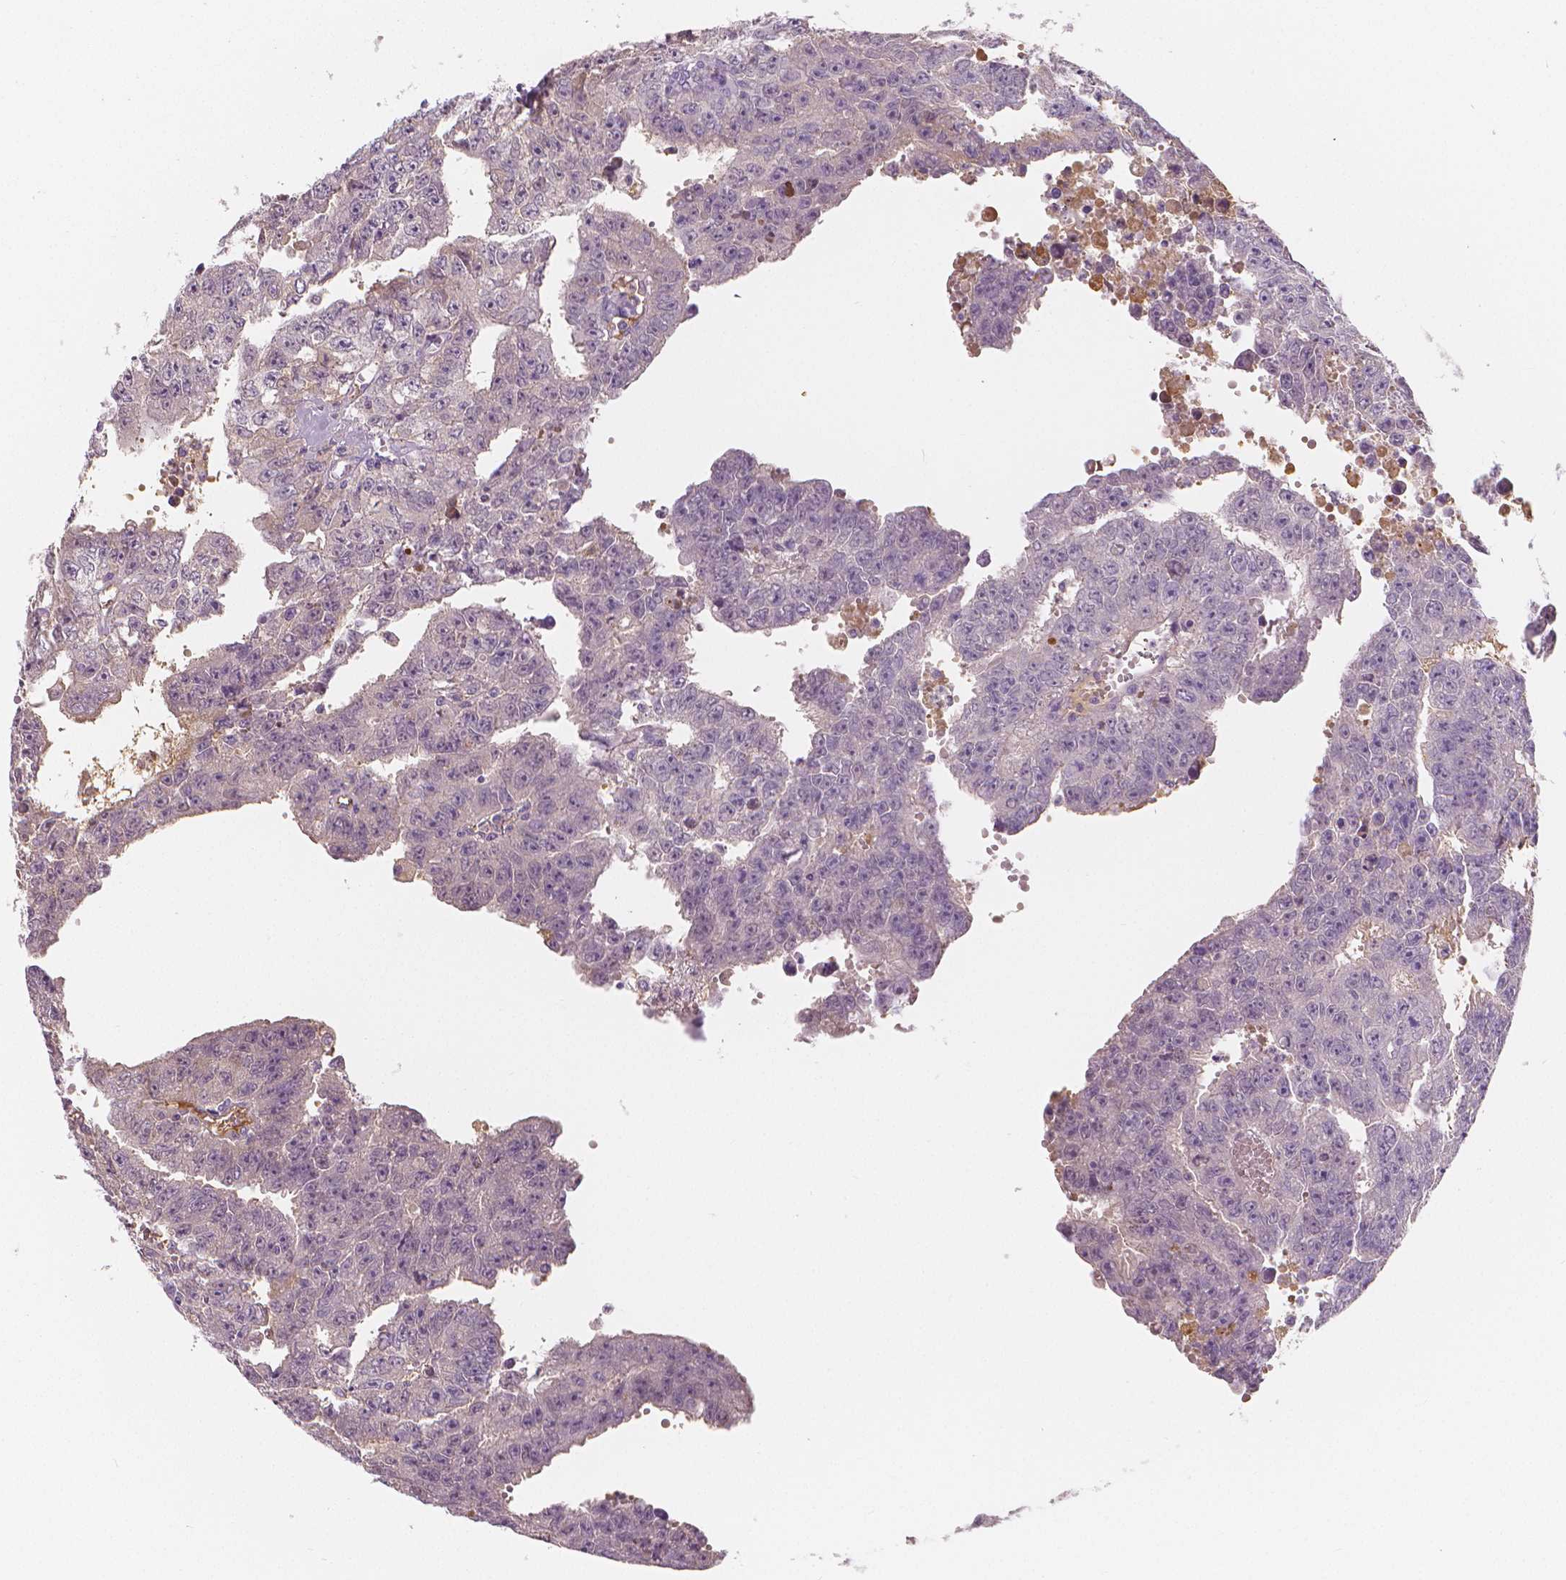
{"staining": {"intensity": "negative", "quantity": "none", "location": "none"}, "tissue": "testis cancer", "cell_type": "Tumor cells", "image_type": "cancer", "snomed": [{"axis": "morphology", "description": "Carcinoma, Embryonal, NOS"}, {"axis": "morphology", "description": "Teratoma, malignant, NOS"}, {"axis": "topography", "description": "Testis"}], "caption": "Human testis embryonal carcinoma stained for a protein using IHC shows no positivity in tumor cells.", "gene": "APOA4", "patient": {"sex": "male", "age": 24}}